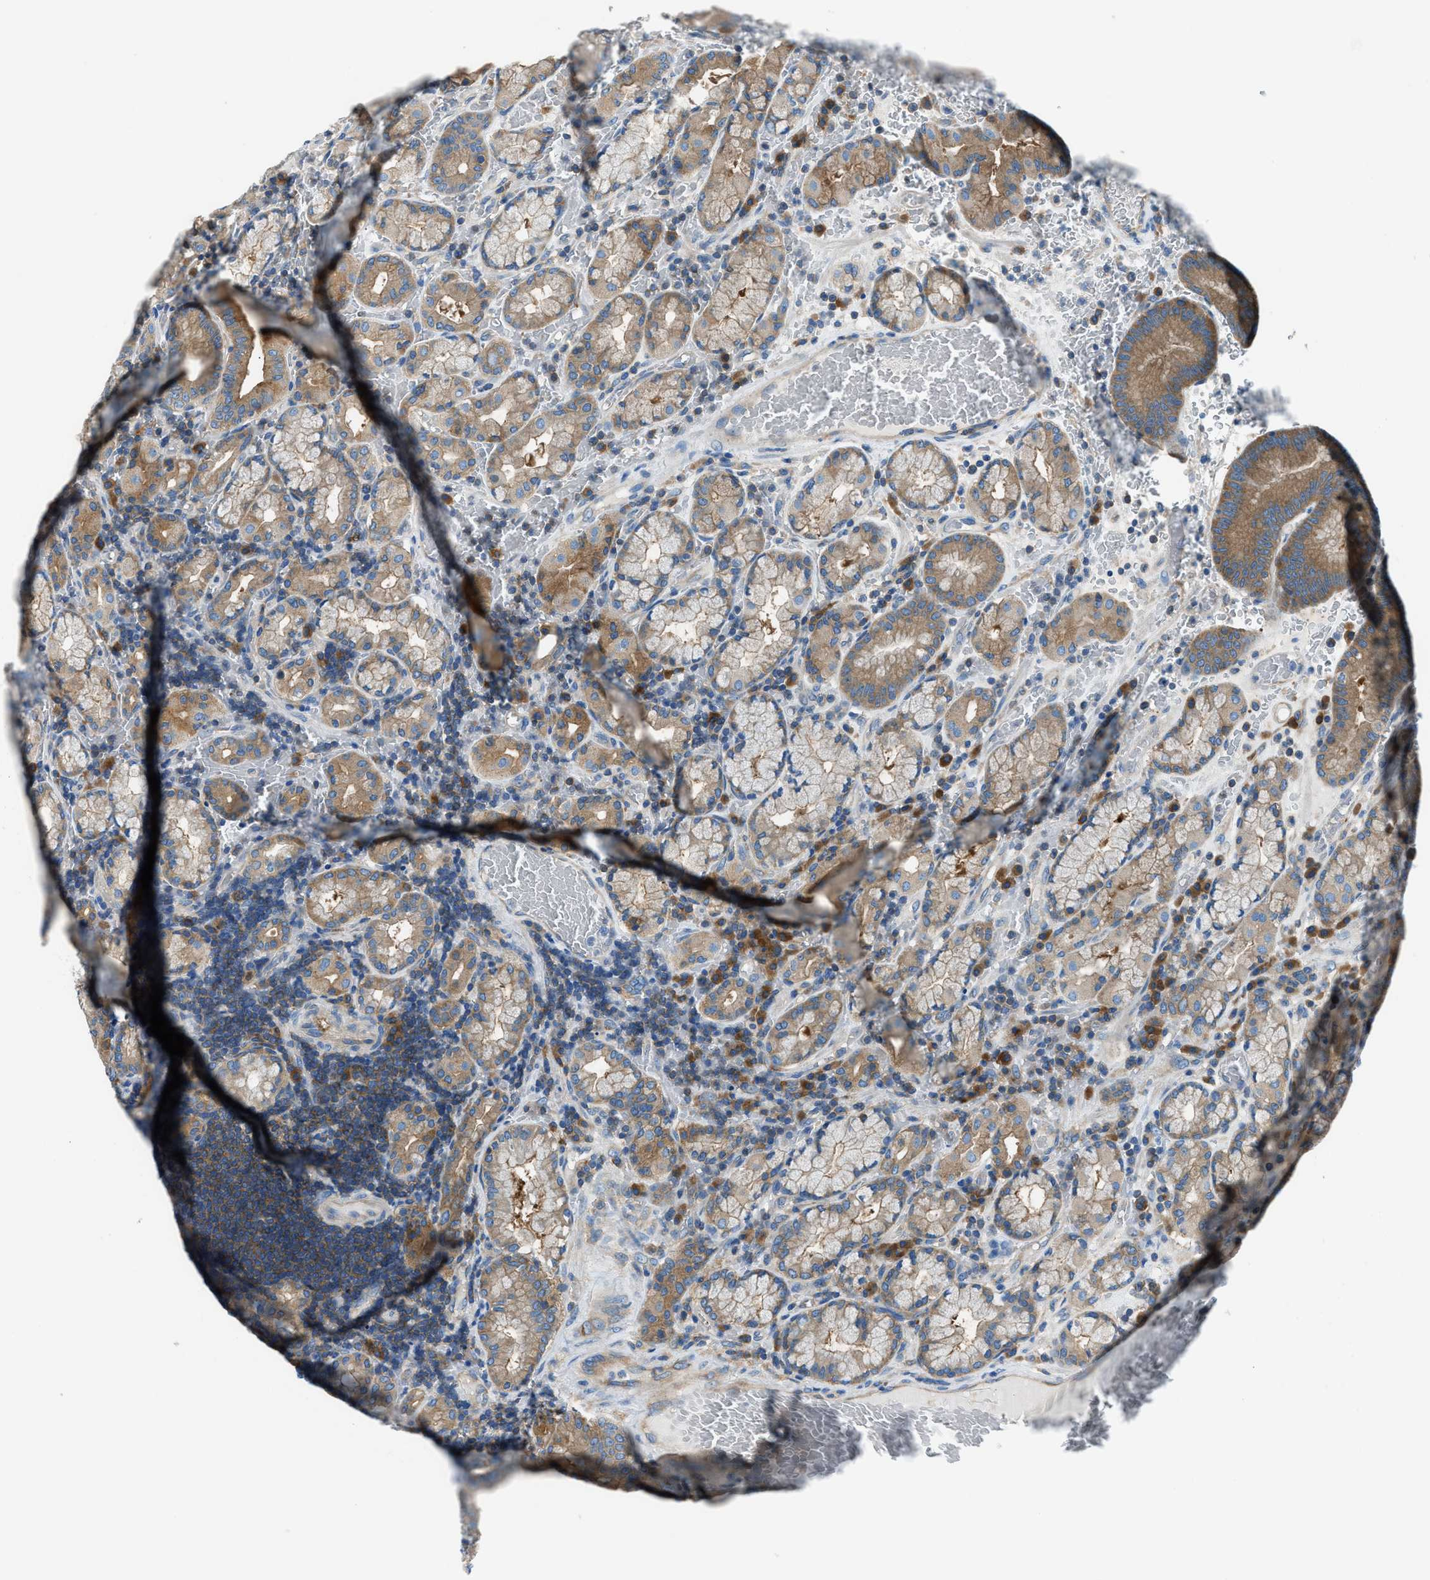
{"staining": {"intensity": "strong", "quantity": "25%-75%", "location": "cytoplasmic/membranous"}, "tissue": "stomach", "cell_type": "Glandular cells", "image_type": "normal", "snomed": [{"axis": "morphology", "description": "Normal tissue, NOS"}, {"axis": "morphology", "description": "Carcinoid, malignant, NOS"}, {"axis": "topography", "description": "Stomach, upper"}], "caption": "IHC (DAB (3,3'-diaminobenzidine)) staining of benign stomach reveals strong cytoplasmic/membranous protein expression in approximately 25%-75% of glandular cells. (DAB (3,3'-diaminobenzidine) = brown stain, brightfield microscopy at high magnification).", "gene": "SARS1", "patient": {"sex": "male", "age": 39}}